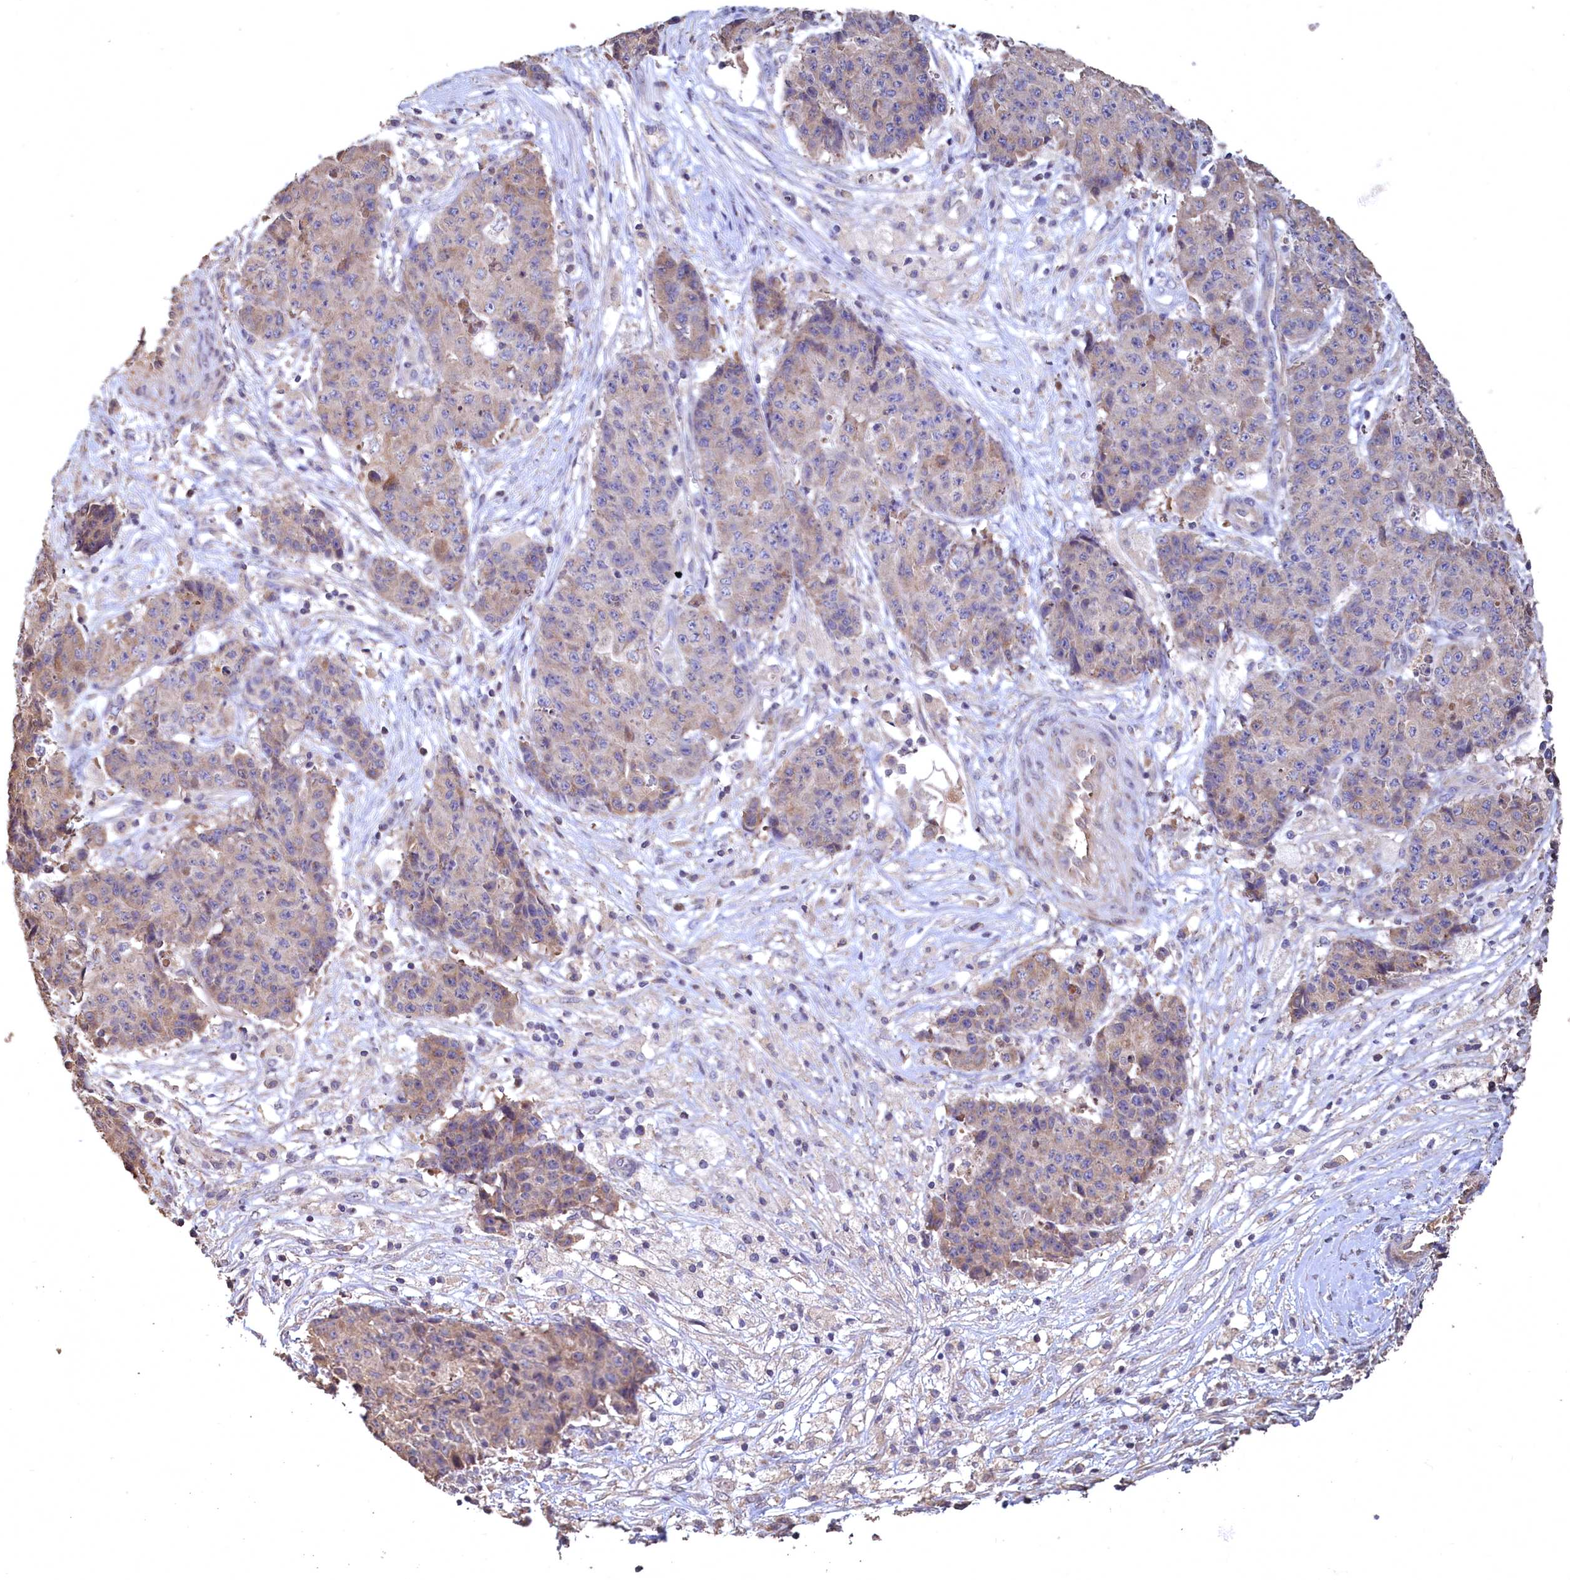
{"staining": {"intensity": "weak", "quantity": "25%-75%", "location": "cytoplasmic/membranous"}, "tissue": "ovarian cancer", "cell_type": "Tumor cells", "image_type": "cancer", "snomed": [{"axis": "morphology", "description": "Carcinoma, endometroid"}, {"axis": "topography", "description": "Ovary"}], "caption": "The histopathology image reveals staining of ovarian cancer, revealing weak cytoplasmic/membranous protein staining (brown color) within tumor cells.", "gene": "FUNDC1", "patient": {"sex": "female", "age": 42}}